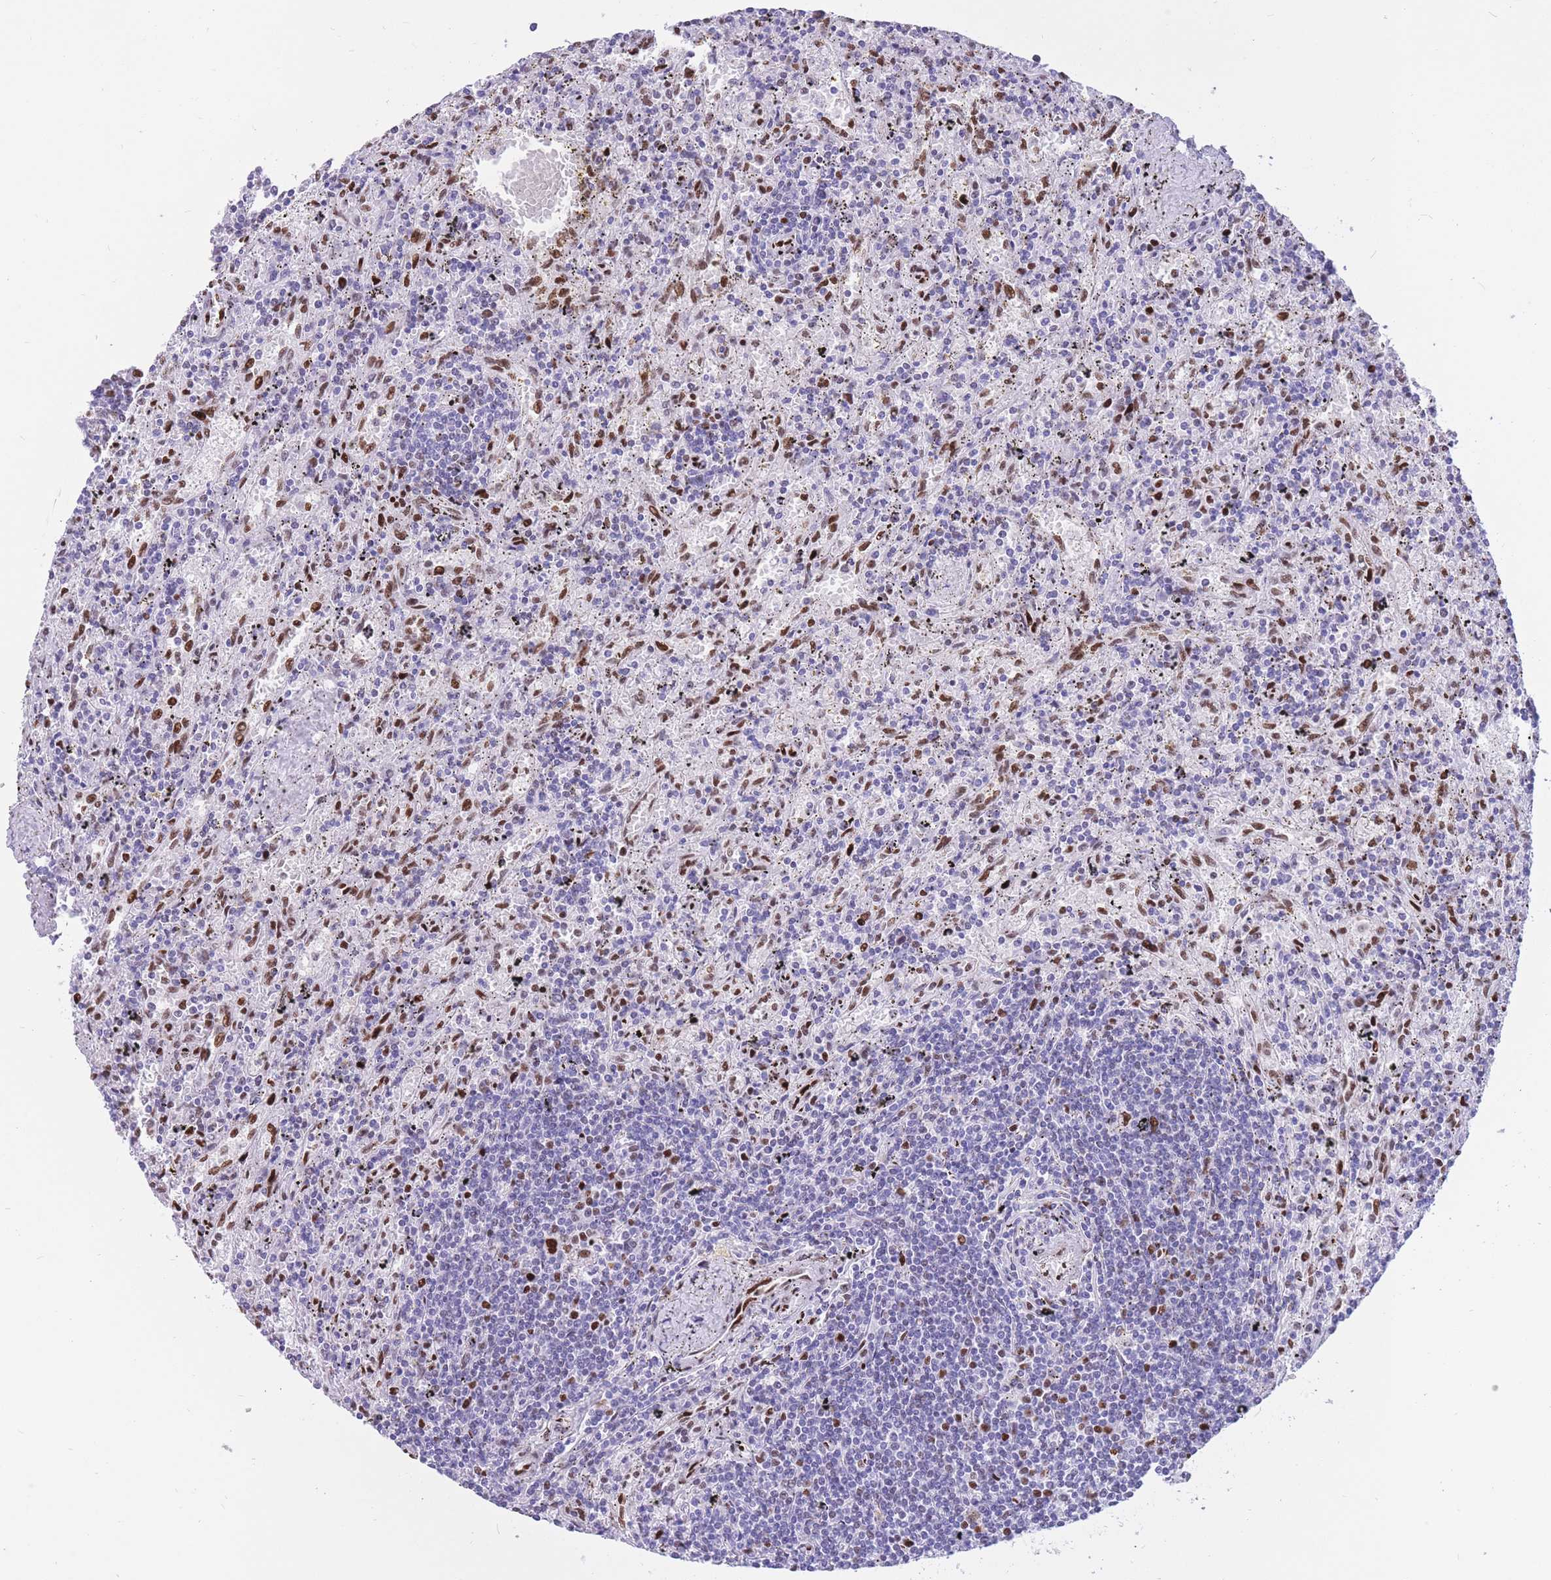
{"staining": {"intensity": "negative", "quantity": "none", "location": "none"}, "tissue": "lymphoma", "cell_type": "Tumor cells", "image_type": "cancer", "snomed": [{"axis": "morphology", "description": "Malignant lymphoma, non-Hodgkin's type, Low grade"}, {"axis": "topography", "description": "Spleen"}], "caption": "Human lymphoma stained for a protein using IHC shows no staining in tumor cells.", "gene": "NASP", "patient": {"sex": "male", "age": 76}}